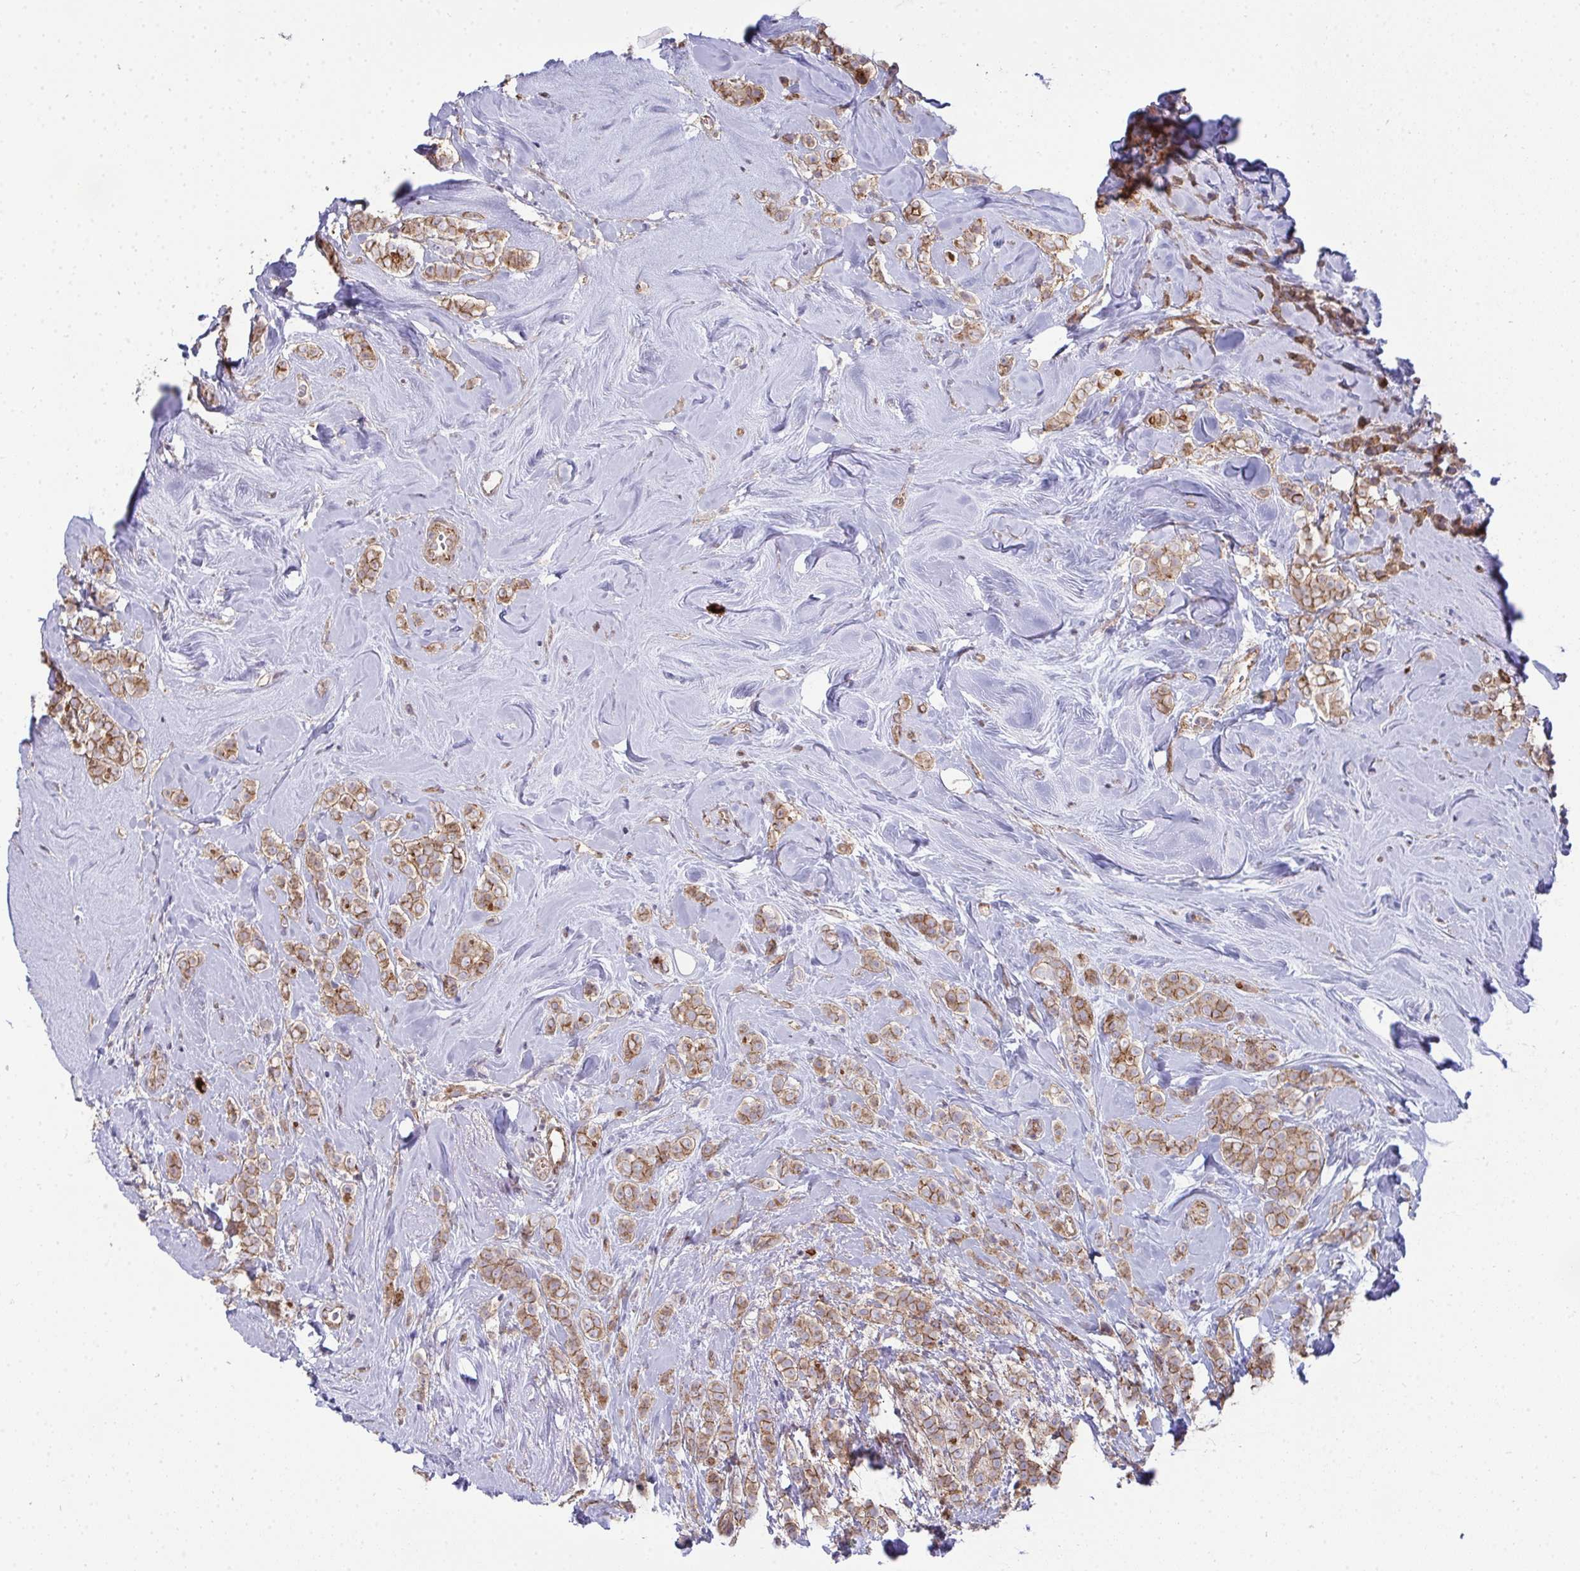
{"staining": {"intensity": "moderate", "quantity": ">75%", "location": "cytoplasmic/membranous"}, "tissue": "breast cancer", "cell_type": "Tumor cells", "image_type": "cancer", "snomed": [{"axis": "morphology", "description": "Lobular carcinoma"}, {"axis": "topography", "description": "Breast"}], "caption": "Lobular carcinoma (breast) stained for a protein displays moderate cytoplasmic/membranous positivity in tumor cells.", "gene": "SH2D1B", "patient": {"sex": "female", "age": 49}}